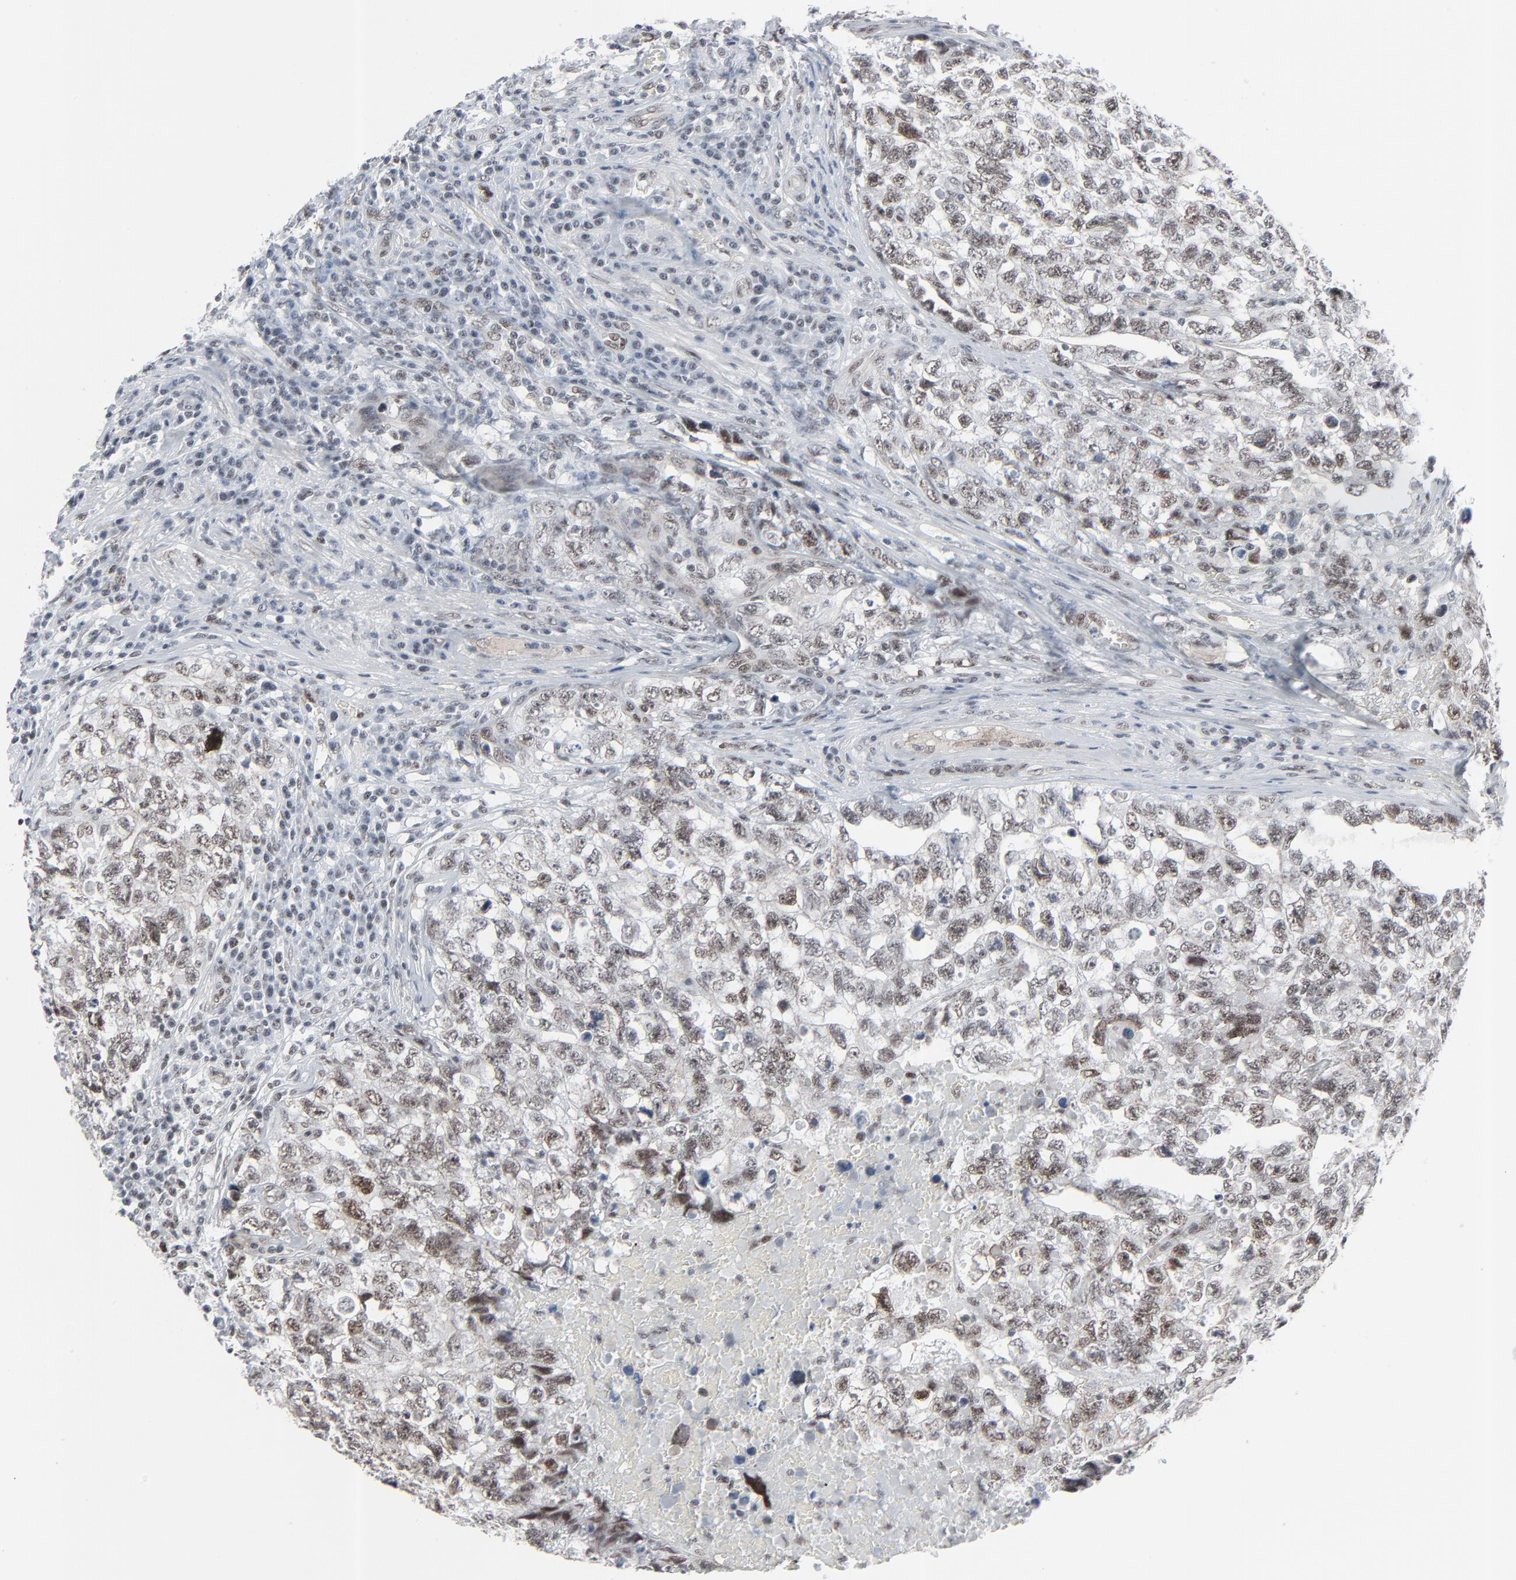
{"staining": {"intensity": "moderate", "quantity": "25%-75%", "location": "nuclear"}, "tissue": "testis cancer", "cell_type": "Tumor cells", "image_type": "cancer", "snomed": [{"axis": "morphology", "description": "Carcinoma, Embryonal, NOS"}, {"axis": "topography", "description": "Testis"}], "caption": "Brown immunohistochemical staining in human testis cancer (embryonal carcinoma) displays moderate nuclear expression in about 25%-75% of tumor cells.", "gene": "FBXO28", "patient": {"sex": "male", "age": 31}}